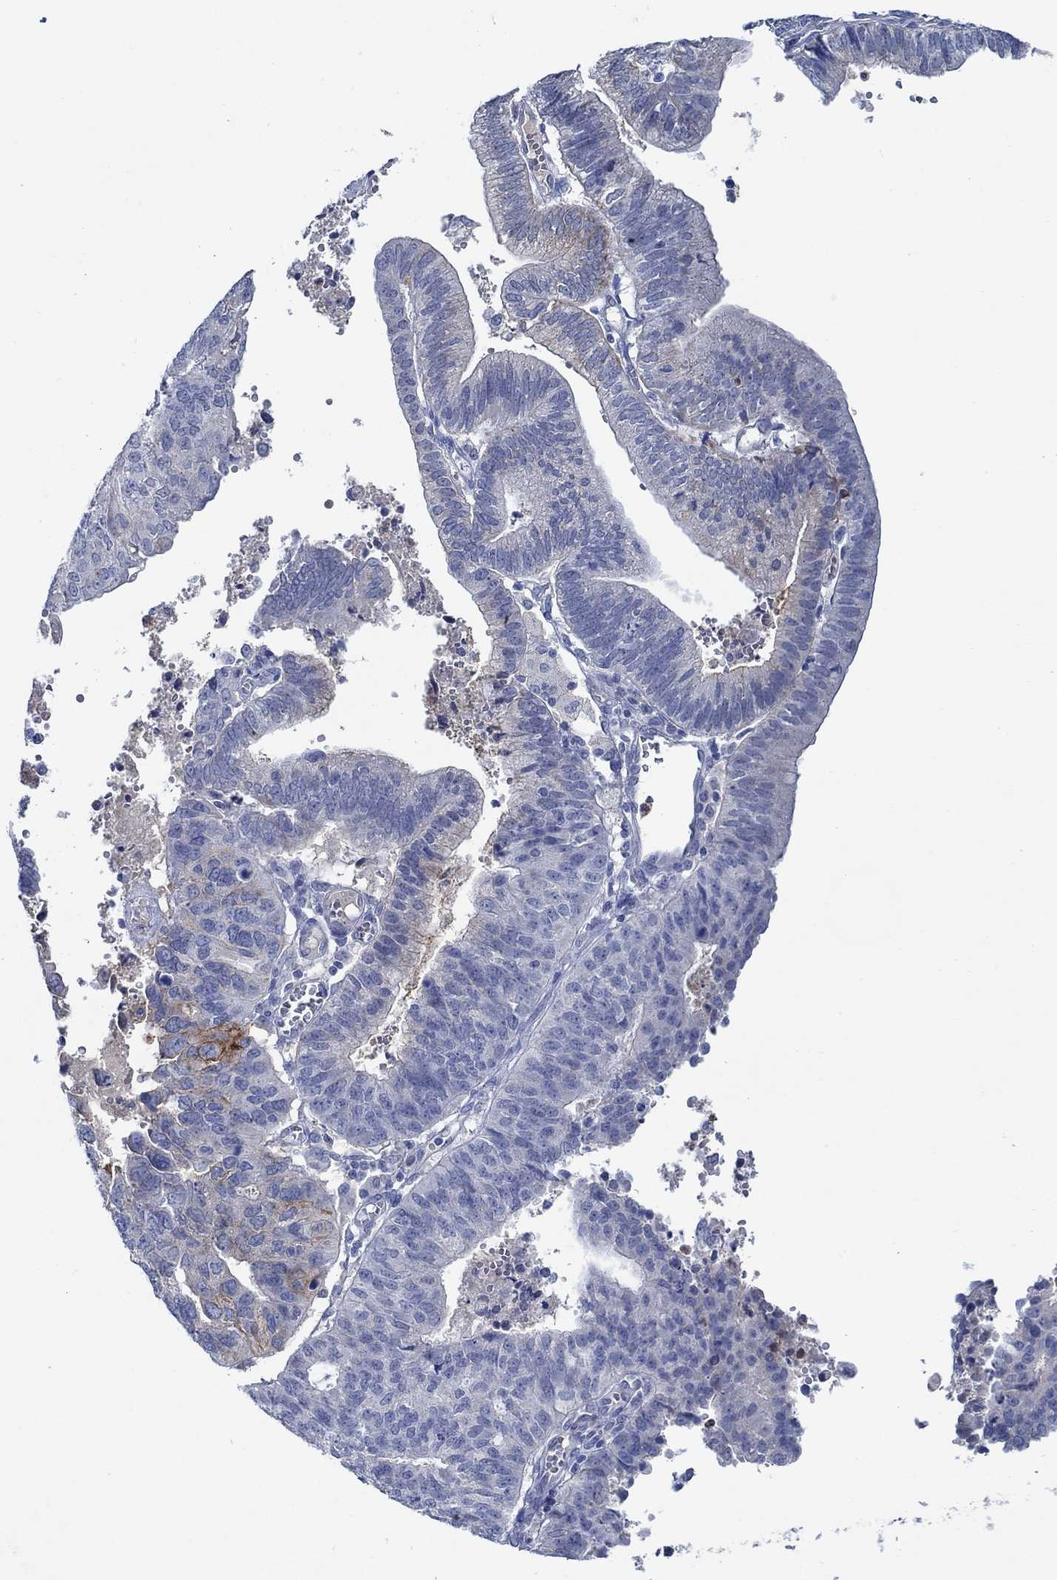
{"staining": {"intensity": "strong", "quantity": "<25%", "location": "cytoplasmic/membranous"}, "tissue": "endometrial cancer", "cell_type": "Tumor cells", "image_type": "cancer", "snomed": [{"axis": "morphology", "description": "Adenocarcinoma, NOS"}, {"axis": "topography", "description": "Endometrium"}], "caption": "An IHC image of neoplastic tissue is shown. Protein staining in brown labels strong cytoplasmic/membranous positivity in endometrial adenocarcinoma within tumor cells.", "gene": "CPM", "patient": {"sex": "female", "age": 82}}